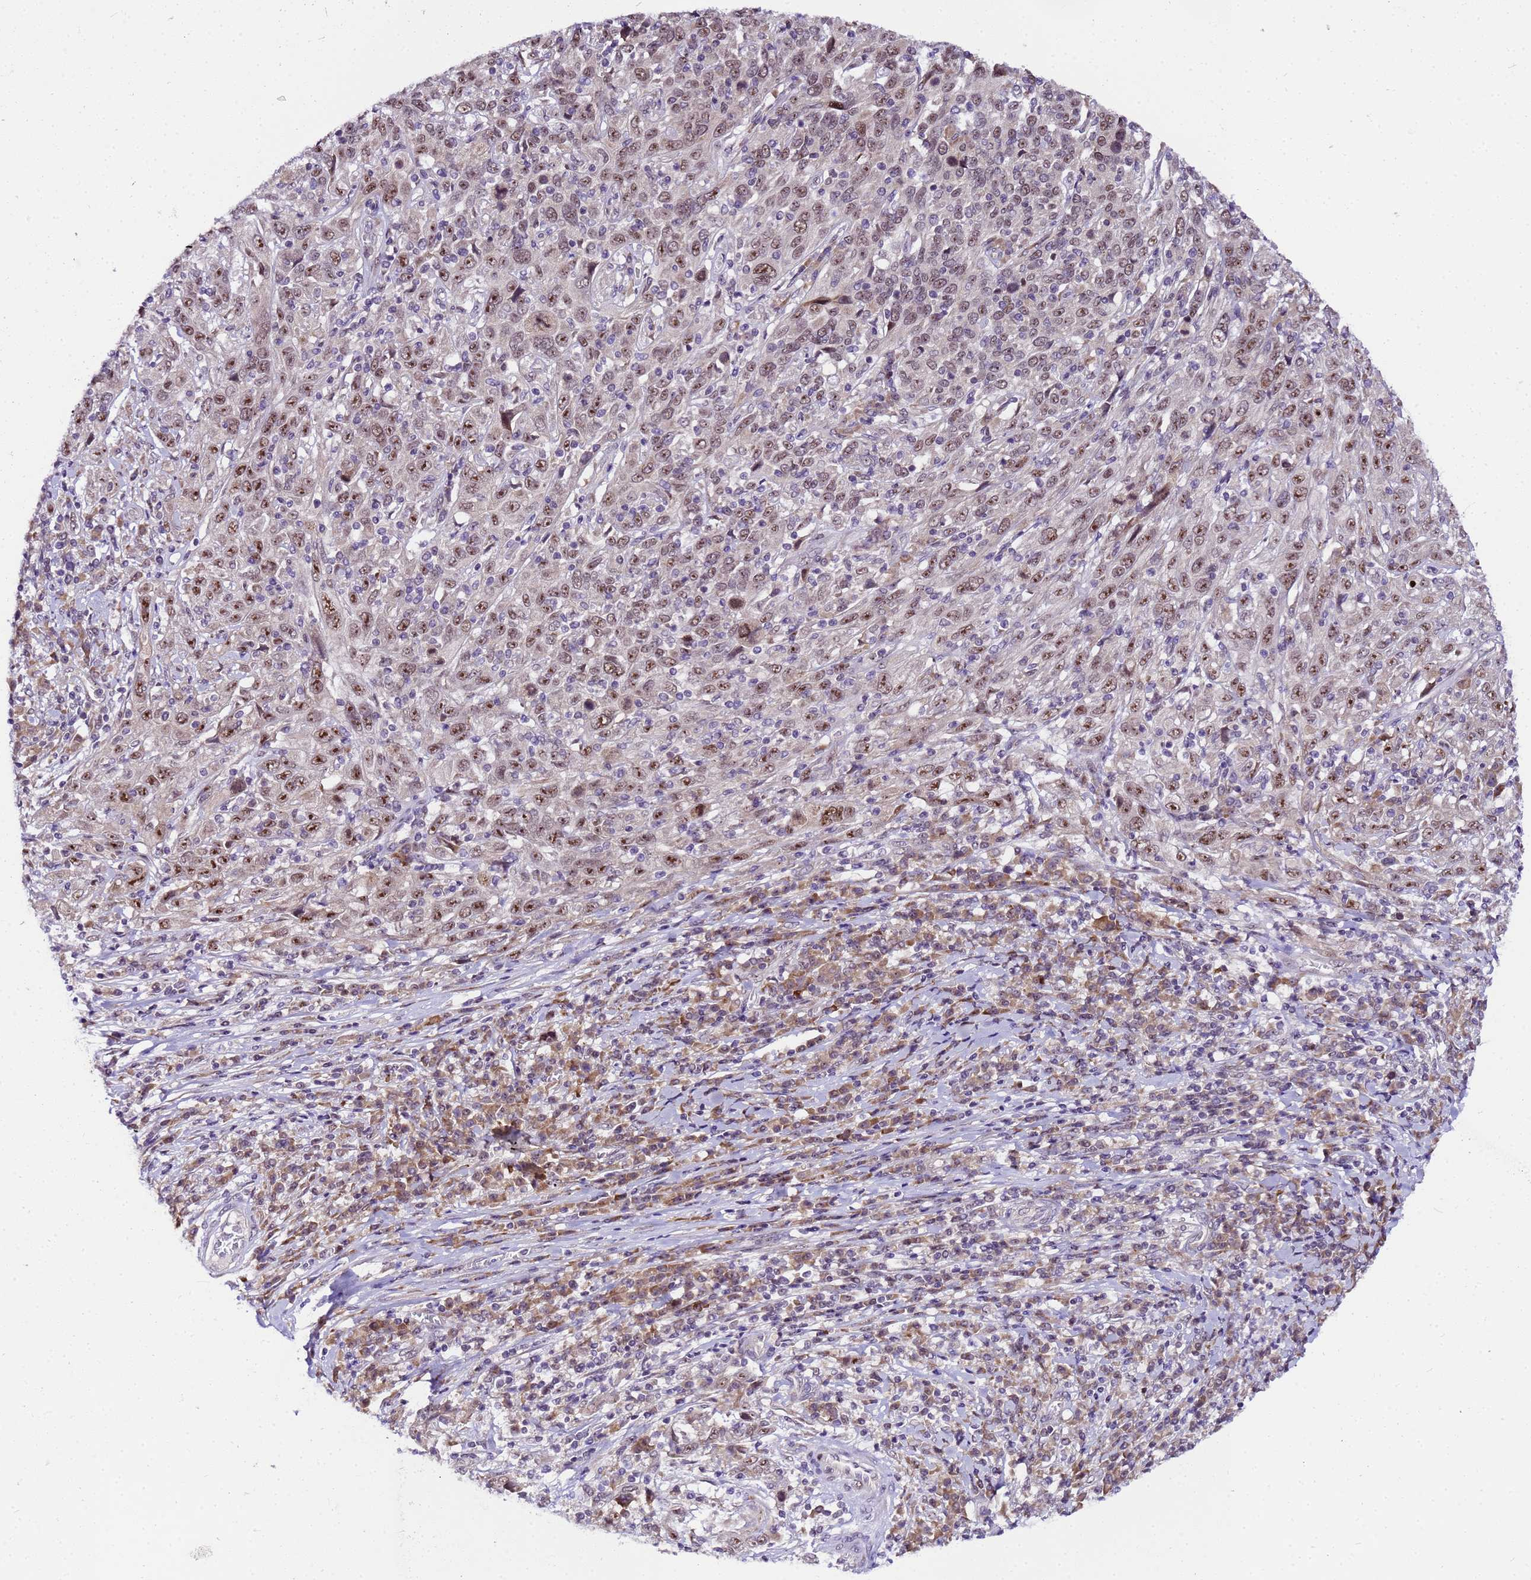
{"staining": {"intensity": "moderate", "quantity": ">75%", "location": "nuclear"}, "tissue": "cervical cancer", "cell_type": "Tumor cells", "image_type": "cancer", "snomed": [{"axis": "morphology", "description": "Squamous cell carcinoma, NOS"}, {"axis": "topography", "description": "Cervix"}], "caption": "Immunohistochemistry image of neoplastic tissue: human squamous cell carcinoma (cervical) stained using IHC reveals medium levels of moderate protein expression localized specifically in the nuclear of tumor cells, appearing as a nuclear brown color.", "gene": "SLX4IP", "patient": {"sex": "female", "age": 46}}